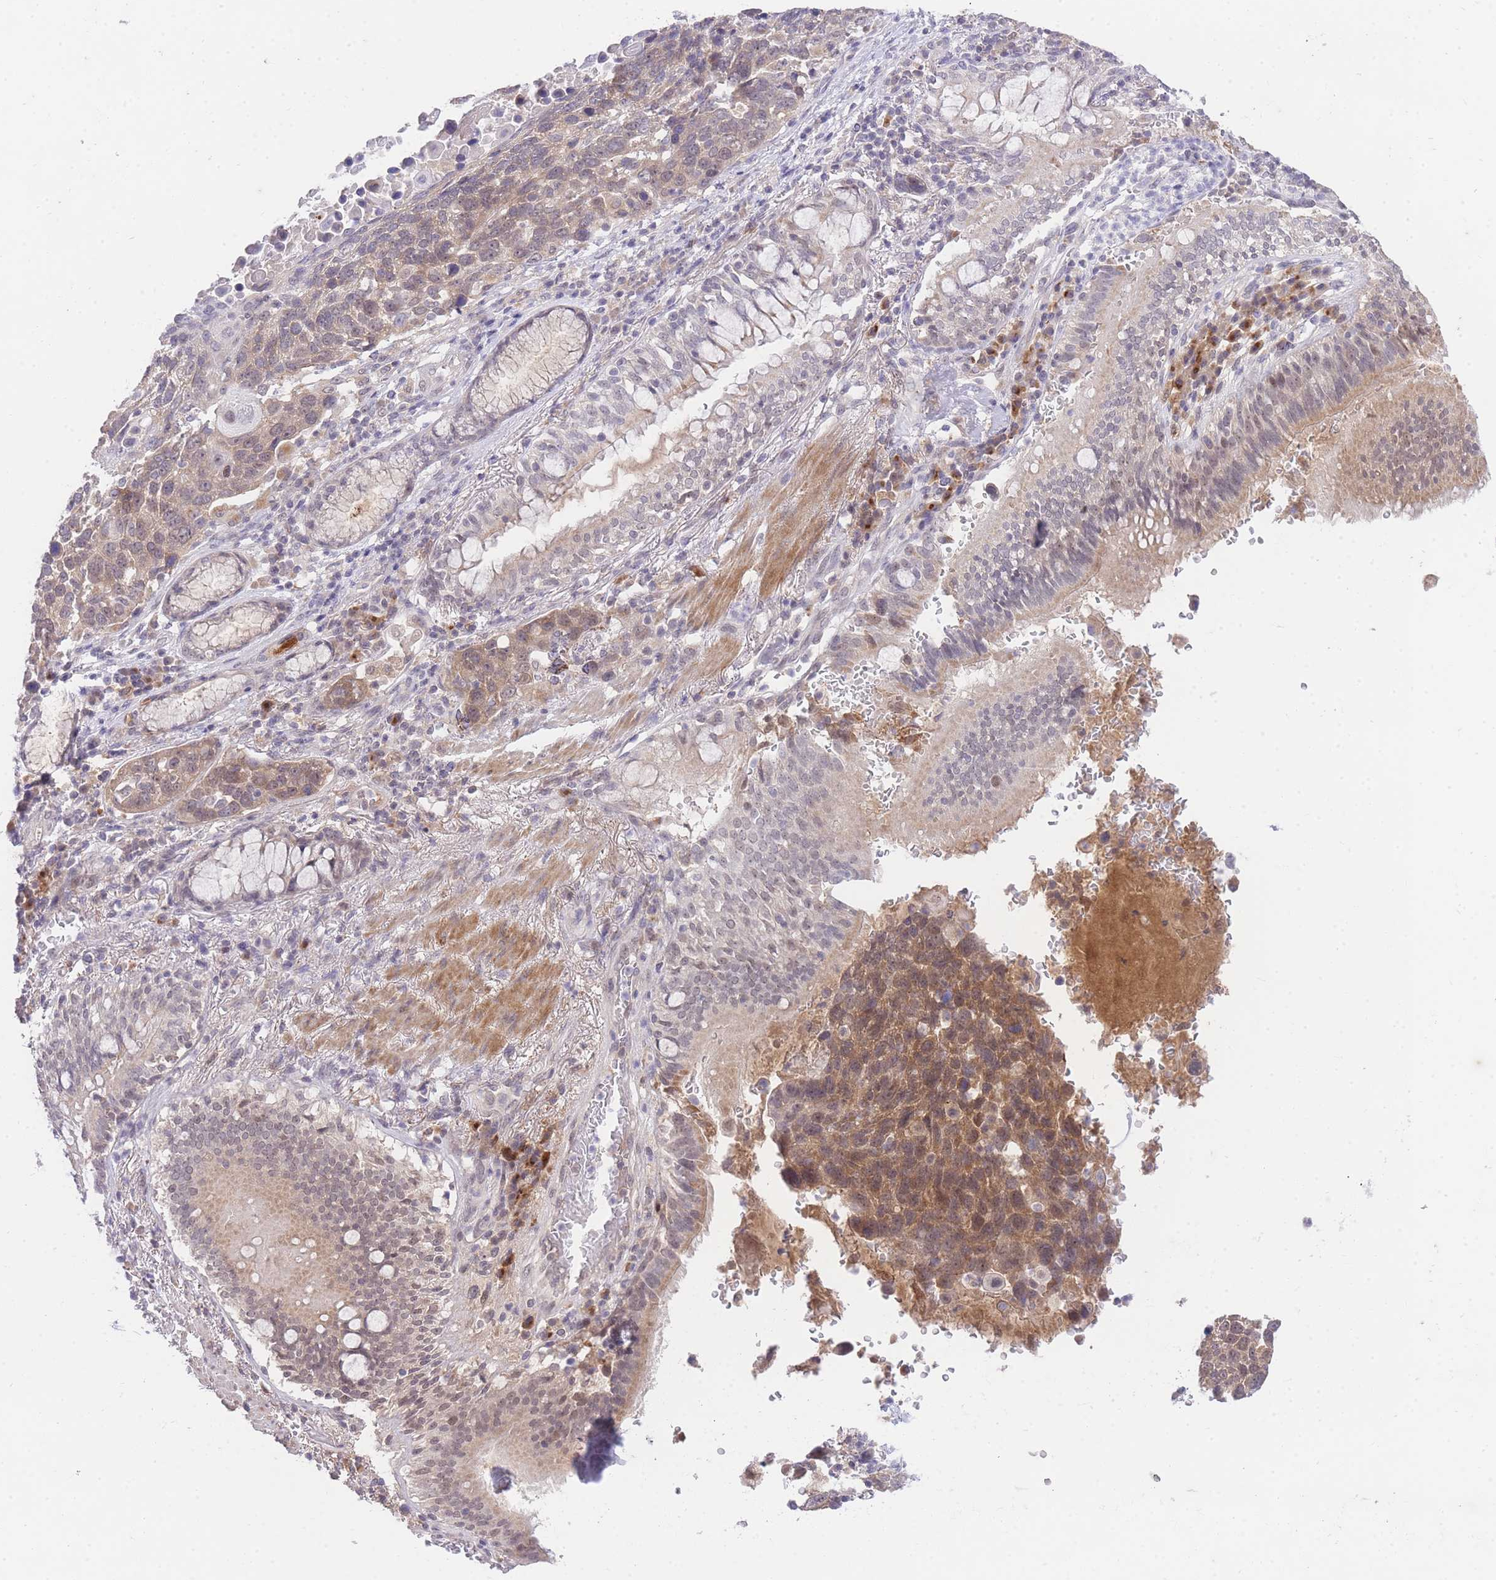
{"staining": {"intensity": "weak", "quantity": ">75%", "location": "cytoplasmic/membranous"}, "tissue": "lung cancer", "cell_type": "Tumor cells", "image_type": "cancer", "snomed": [{"axis": "morphology", "description": "Squamous cell carcinoma, NOS"}, {"axis": "topography", "description": "Lung"}], "caption": "Lung cancer (squamous cell carcinoma) was stained to show a protein in brown. There is low levels of weak cytoplasmic/membranous staining in approximately >75% of tumor cells.", "gene": "SLC25A33", "patient": {"sex": "male", "age": 66}}